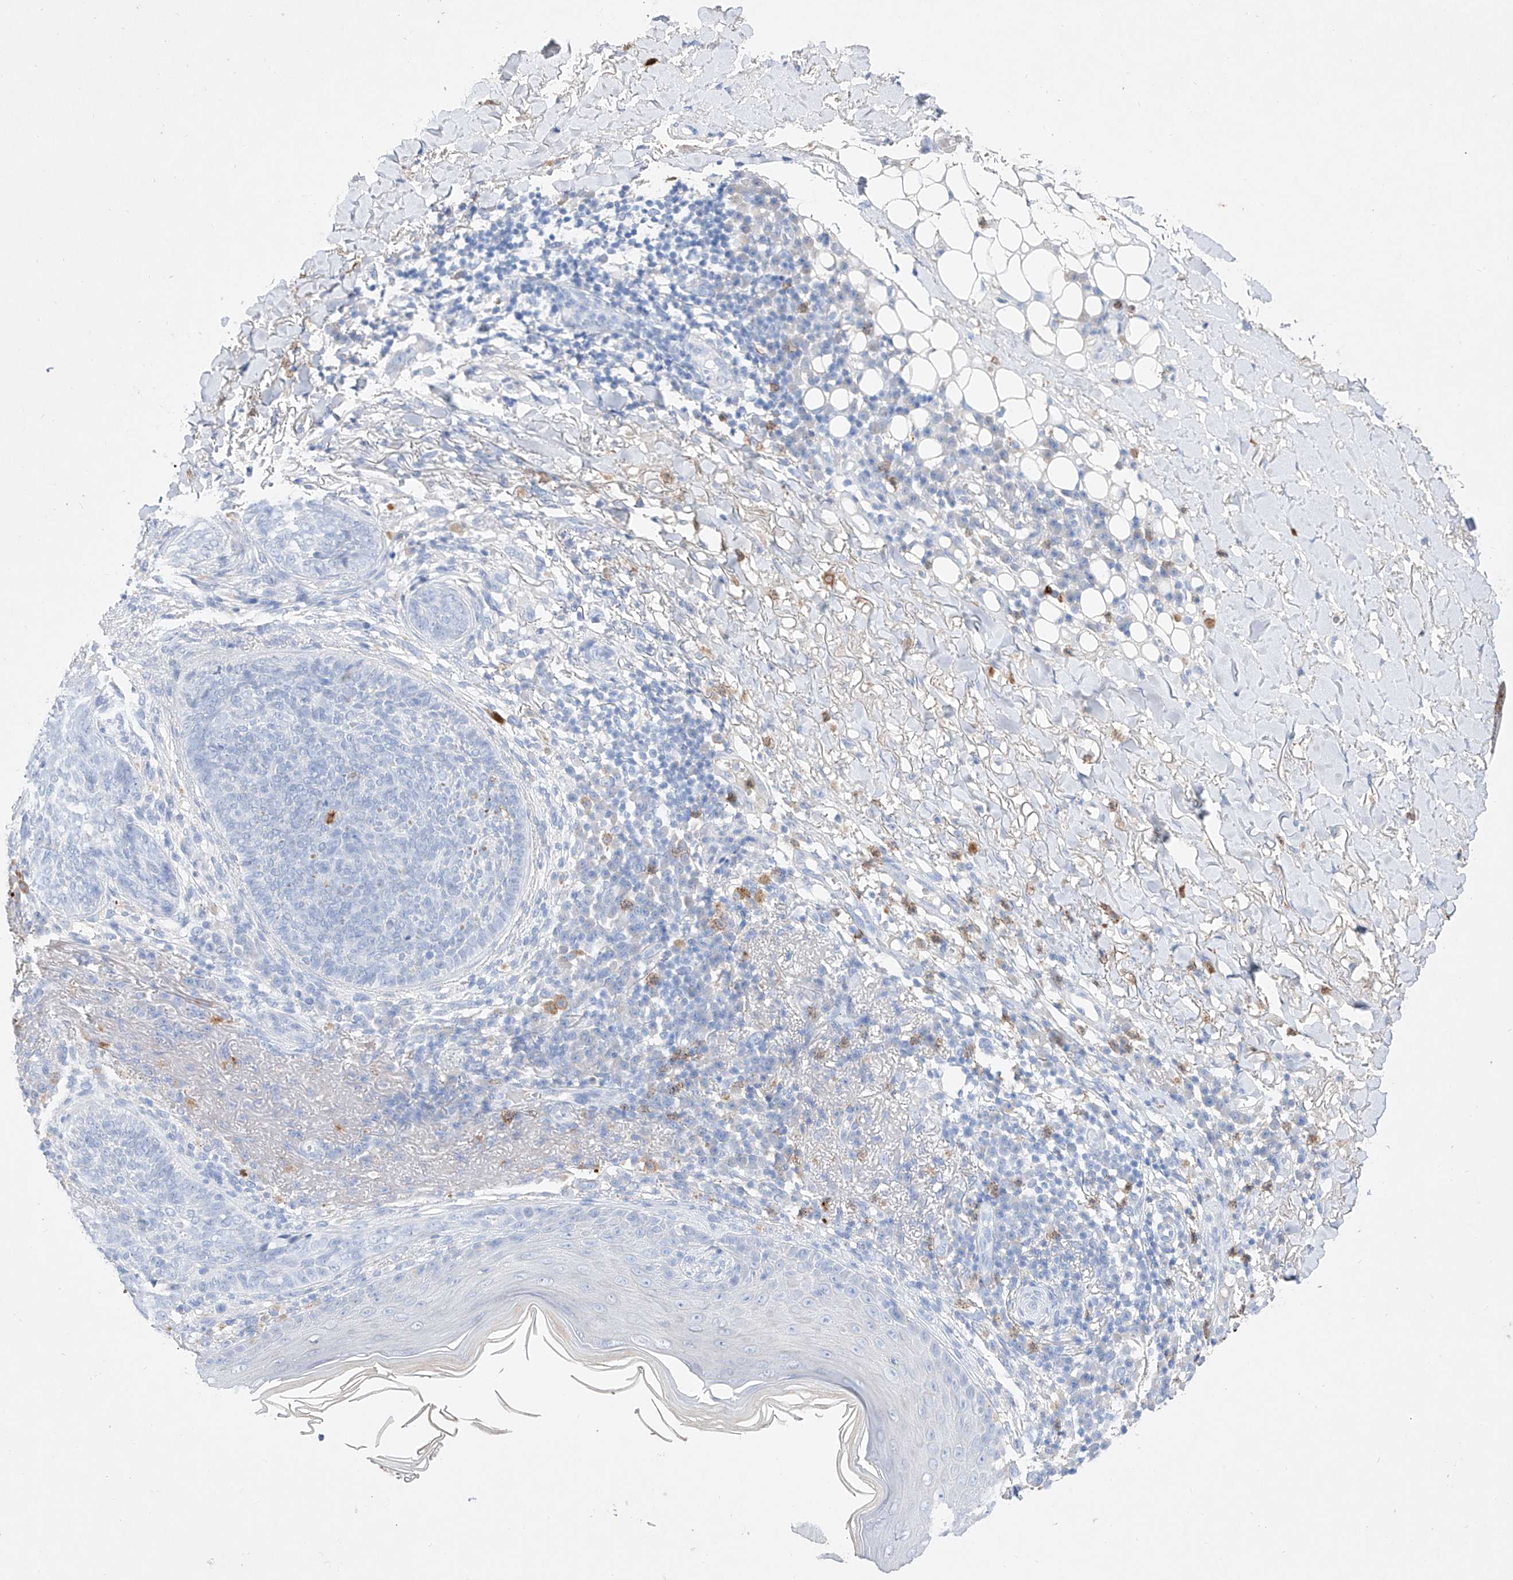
{"staining": {"intensity": "negative", "quantity": "none", "location": "none"}, "tissue": "skin cancer", "cell_type": "Tumor cells", "image_type": "cancer", "snomed": [{"axis": "morphology", "description": "Basal cell carcinoma"}, {"axis": "topography", "description": "Skin"}], "caption": "The photomicrograph demonstrates no significant staining in tumor cells of skin cancer (basal cell carcinoma).", "gene": "TM7SF2", "patient": {"sex": "male", "age": 85}}